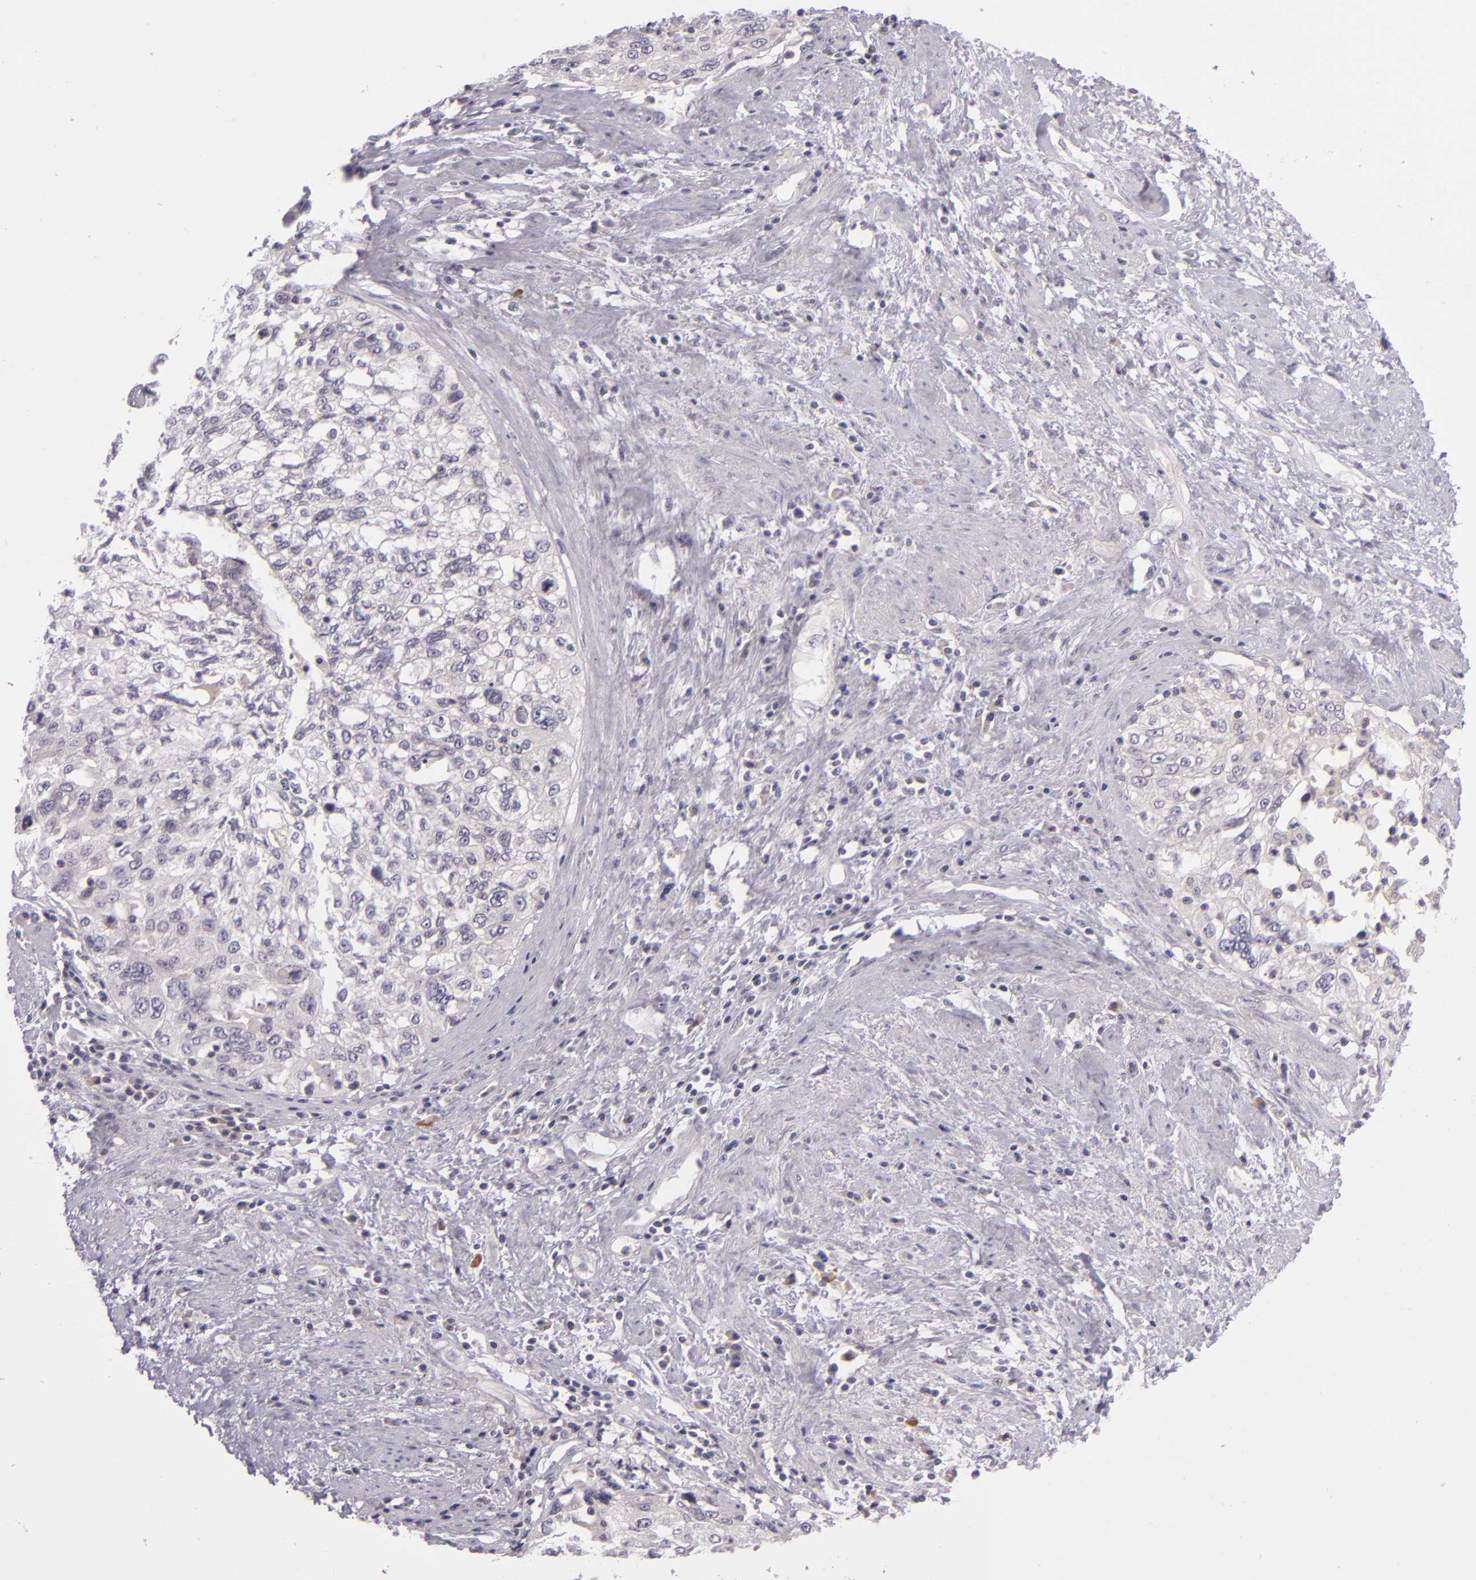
{"staining": {"intensity": "negative", "quantity": "none", "location": "none"}, "tissue": "cervical cancer", "cell_type": "Tumor cells", "image_type": "cancer", "snomed": [{"axis": "morphology", "description": "Squamous cell carcinoma, NOS"}, {"axis": "topography", "description": "Cervix"}], "caption": "The immunohistochemistry (IHC) image has no significant expression in tumor cells of cervical cancer (squamous cell carcinoma) tissue. The staining was performed using DAB to visualize the protein expression in brown, while the nuclei were stained in blue with hematoxylin (Magnification: 20x).", "gene": "DAG1", "patient": {"sex": "female", "age": 57}}